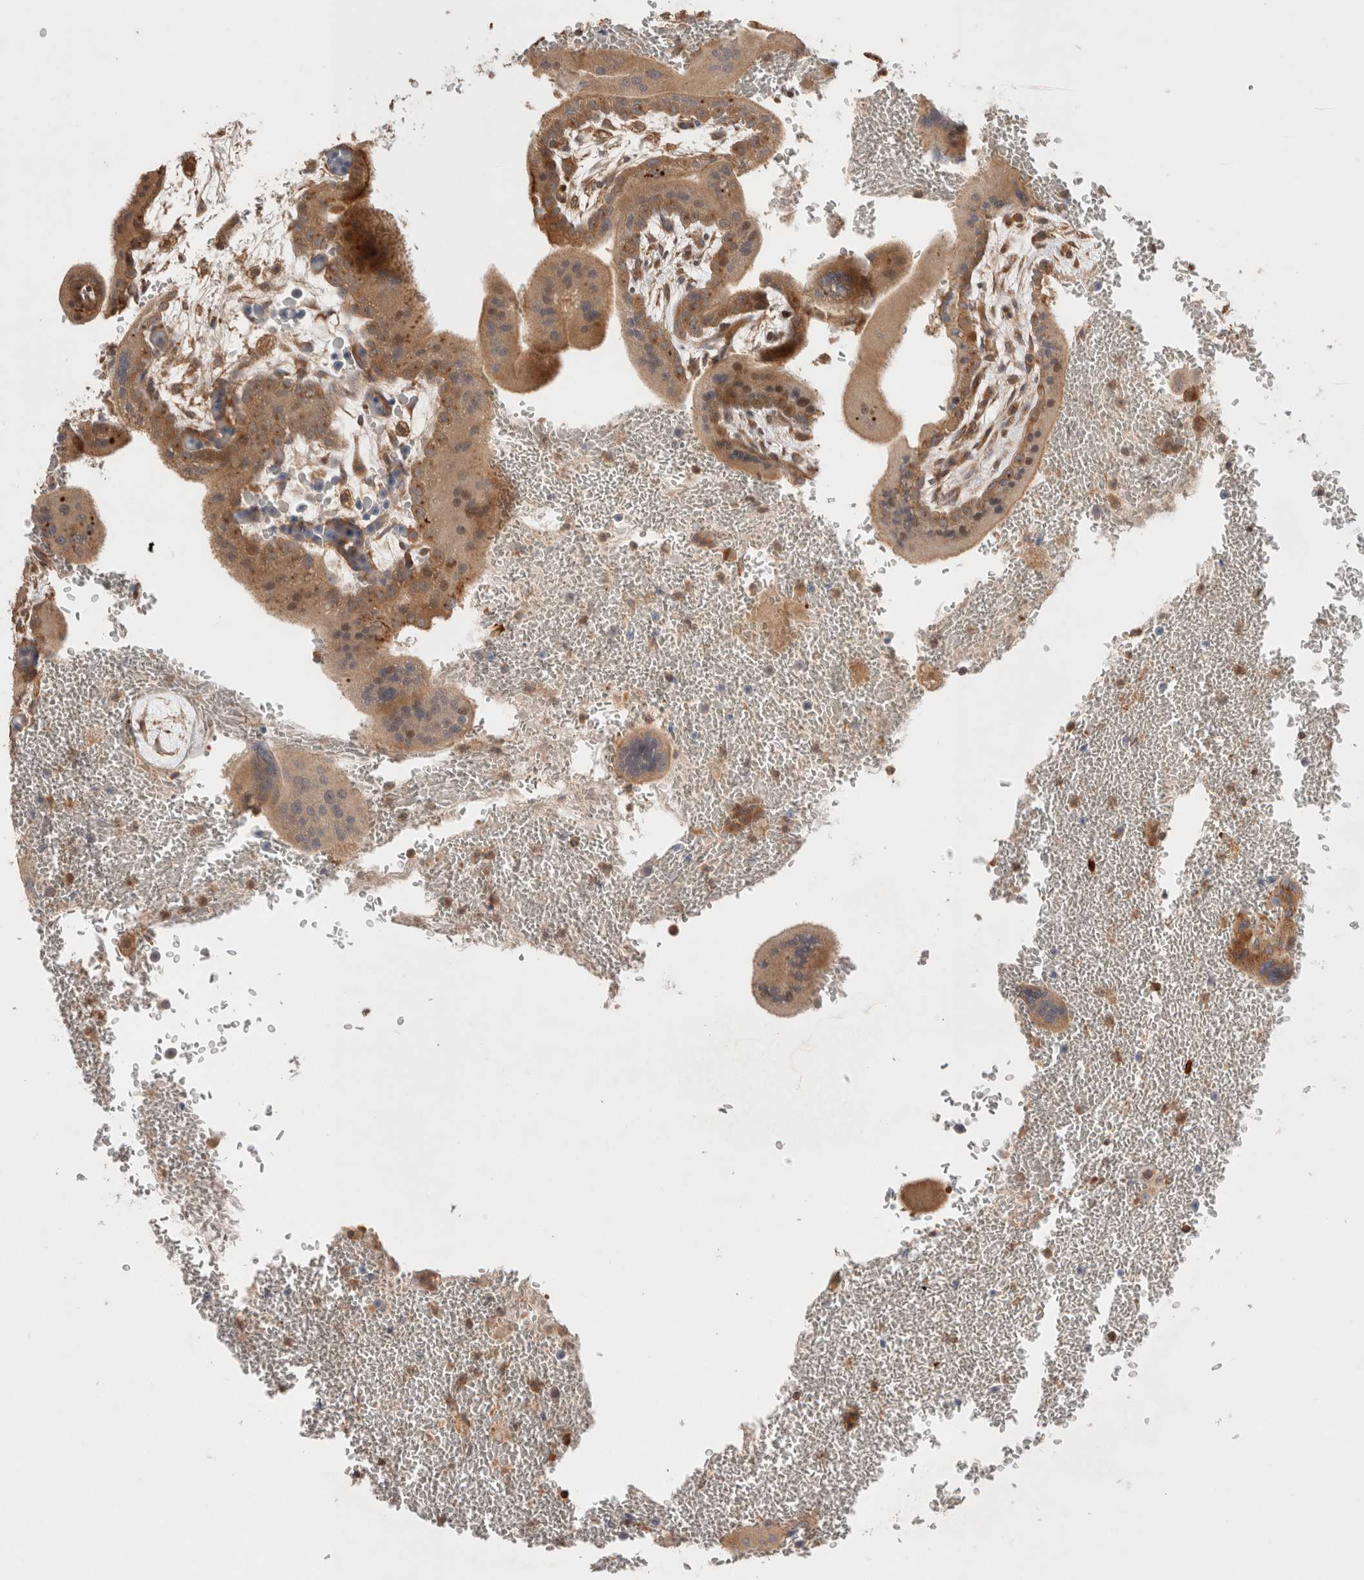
{"staining": {"intensity": "moderate", "quantity": ">75%", "location": "cytoplasmic/membranous"}, "tissue": "placenta", "cell_type": "Trophoblastic cells", "image_type": "normal", "snomed": [{"axis": "morphology", "description": "Normal tissue, NOS"}, {"axis": "topography", "description": "Placenta"}], "caption": "A brown stain highlights moderate cytoplasmic/membranous staining of a protein in trophoblastic cells of normal human placenta. The protein is shown in brown color, while the nuclei are stained blue.", "gene": "VPS28", "patient": {"sex": "female", "age": 35}}